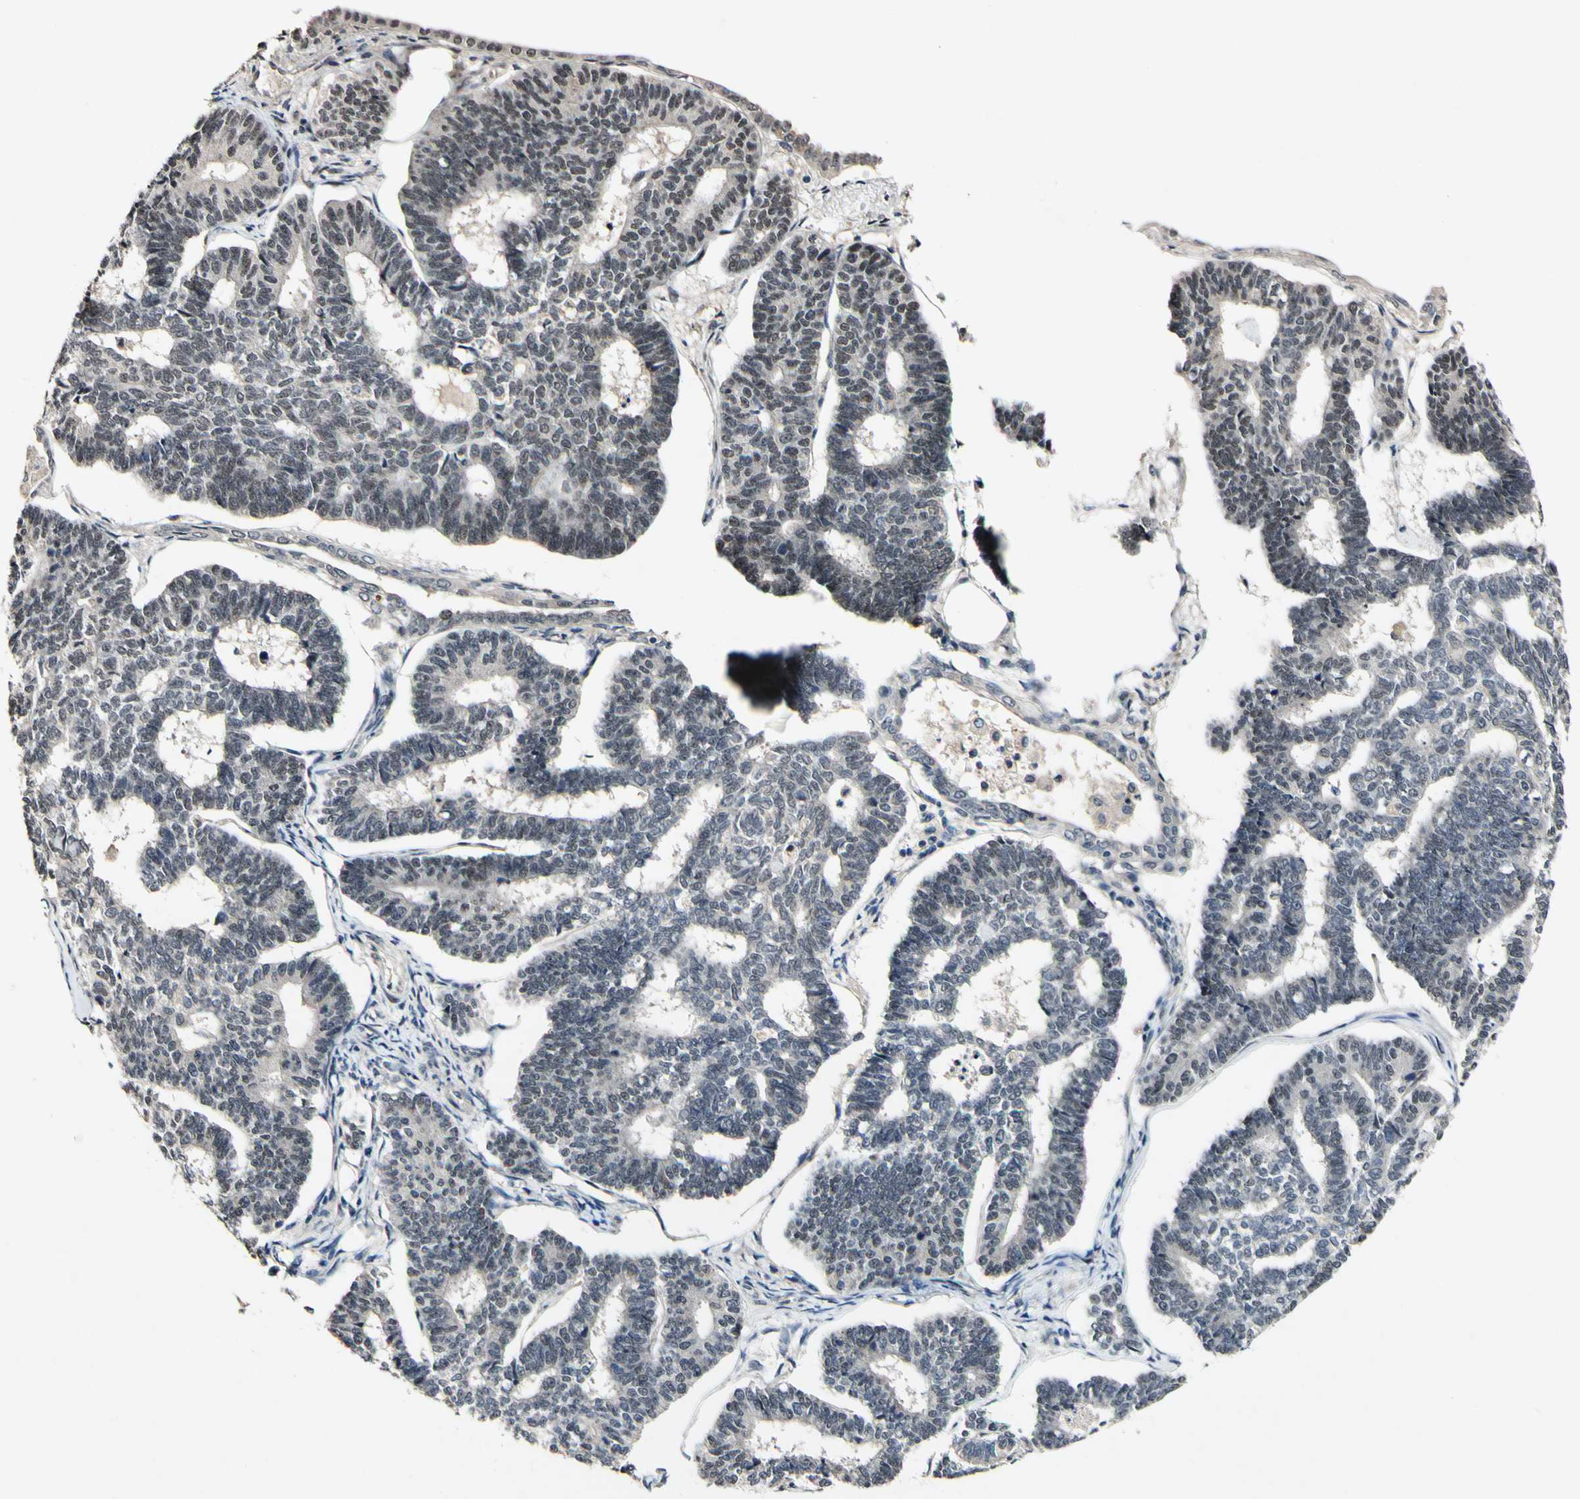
{"staining": {"intensity": "negative", "quantity": "none", "location": "none"}, "tissue": "endometrial cancer", "cell_type": "Tumor cells", "image_type": "cancer", "snomed": [{"axis": "morphology", "description": "Adenocarcinoma, NOS"}, {"axis": "topography", "description": "Endometrium"}], "caption": "Tumor cells are negative for brown protein staining in endometrial cancer (adenocarcinoma).", "gene": "POLR2F", "patient": {"sex": "female", "age": 70}}